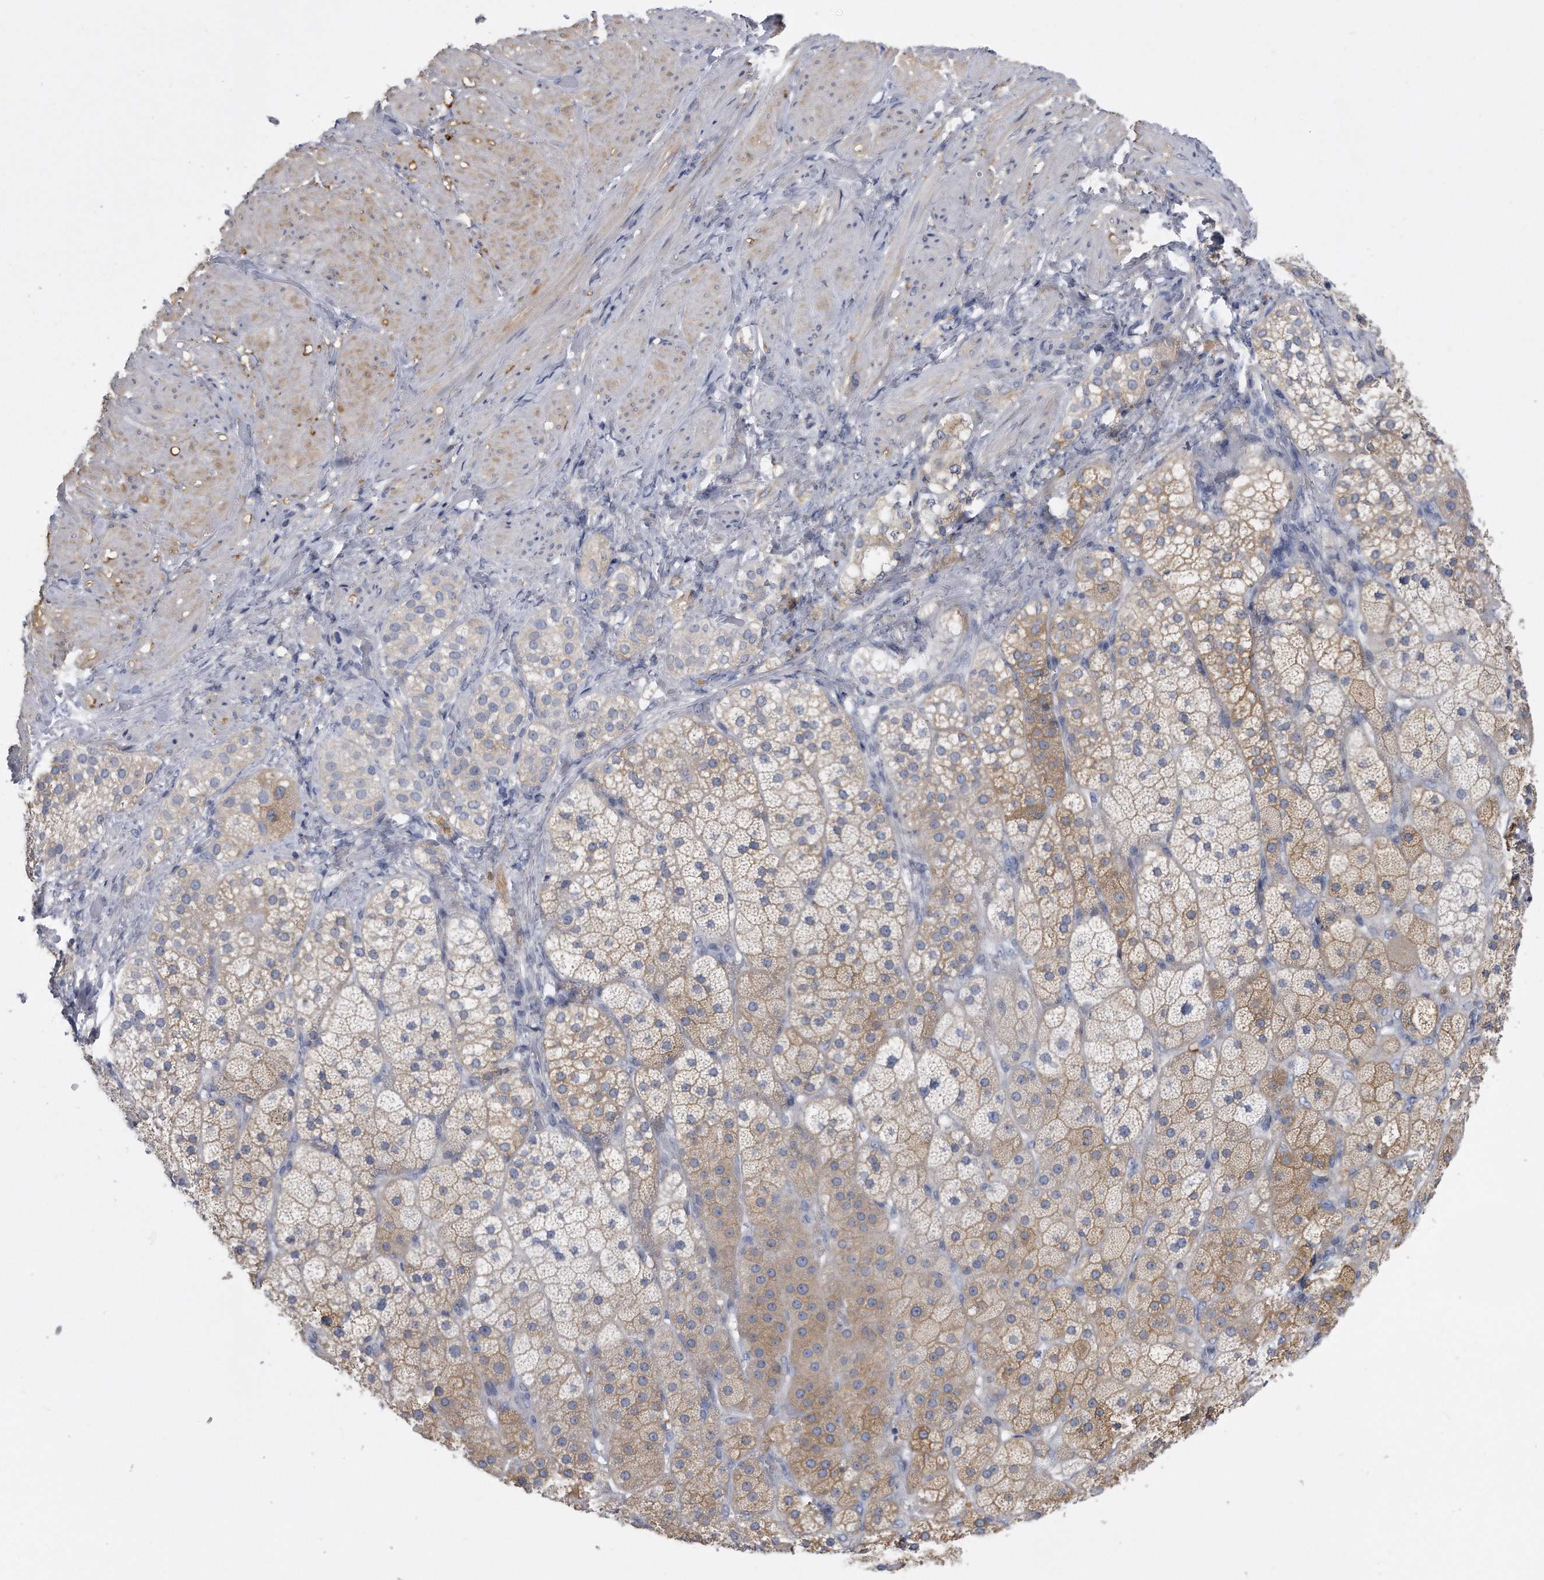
{"staining": {"intensity": "weak", "quantity": "<25%", "location": "cytoplasmic/membranous"}, "tissue": "adrenal gland", "cell_type": "Glandular cells", "image_type": "normal", "snomed": [{"axis": "morphology", "description": "Normal tissue, NOS"}, {"axis": "topography", "description": "Adrenal gland"}], "caption": "The histopathology image demonstrates no significant expression in glandular cells of adrenal gland. Nuclei are stained in blue.", "gene": "PYGB", "patient": {"sex": "male", "age": 57}}